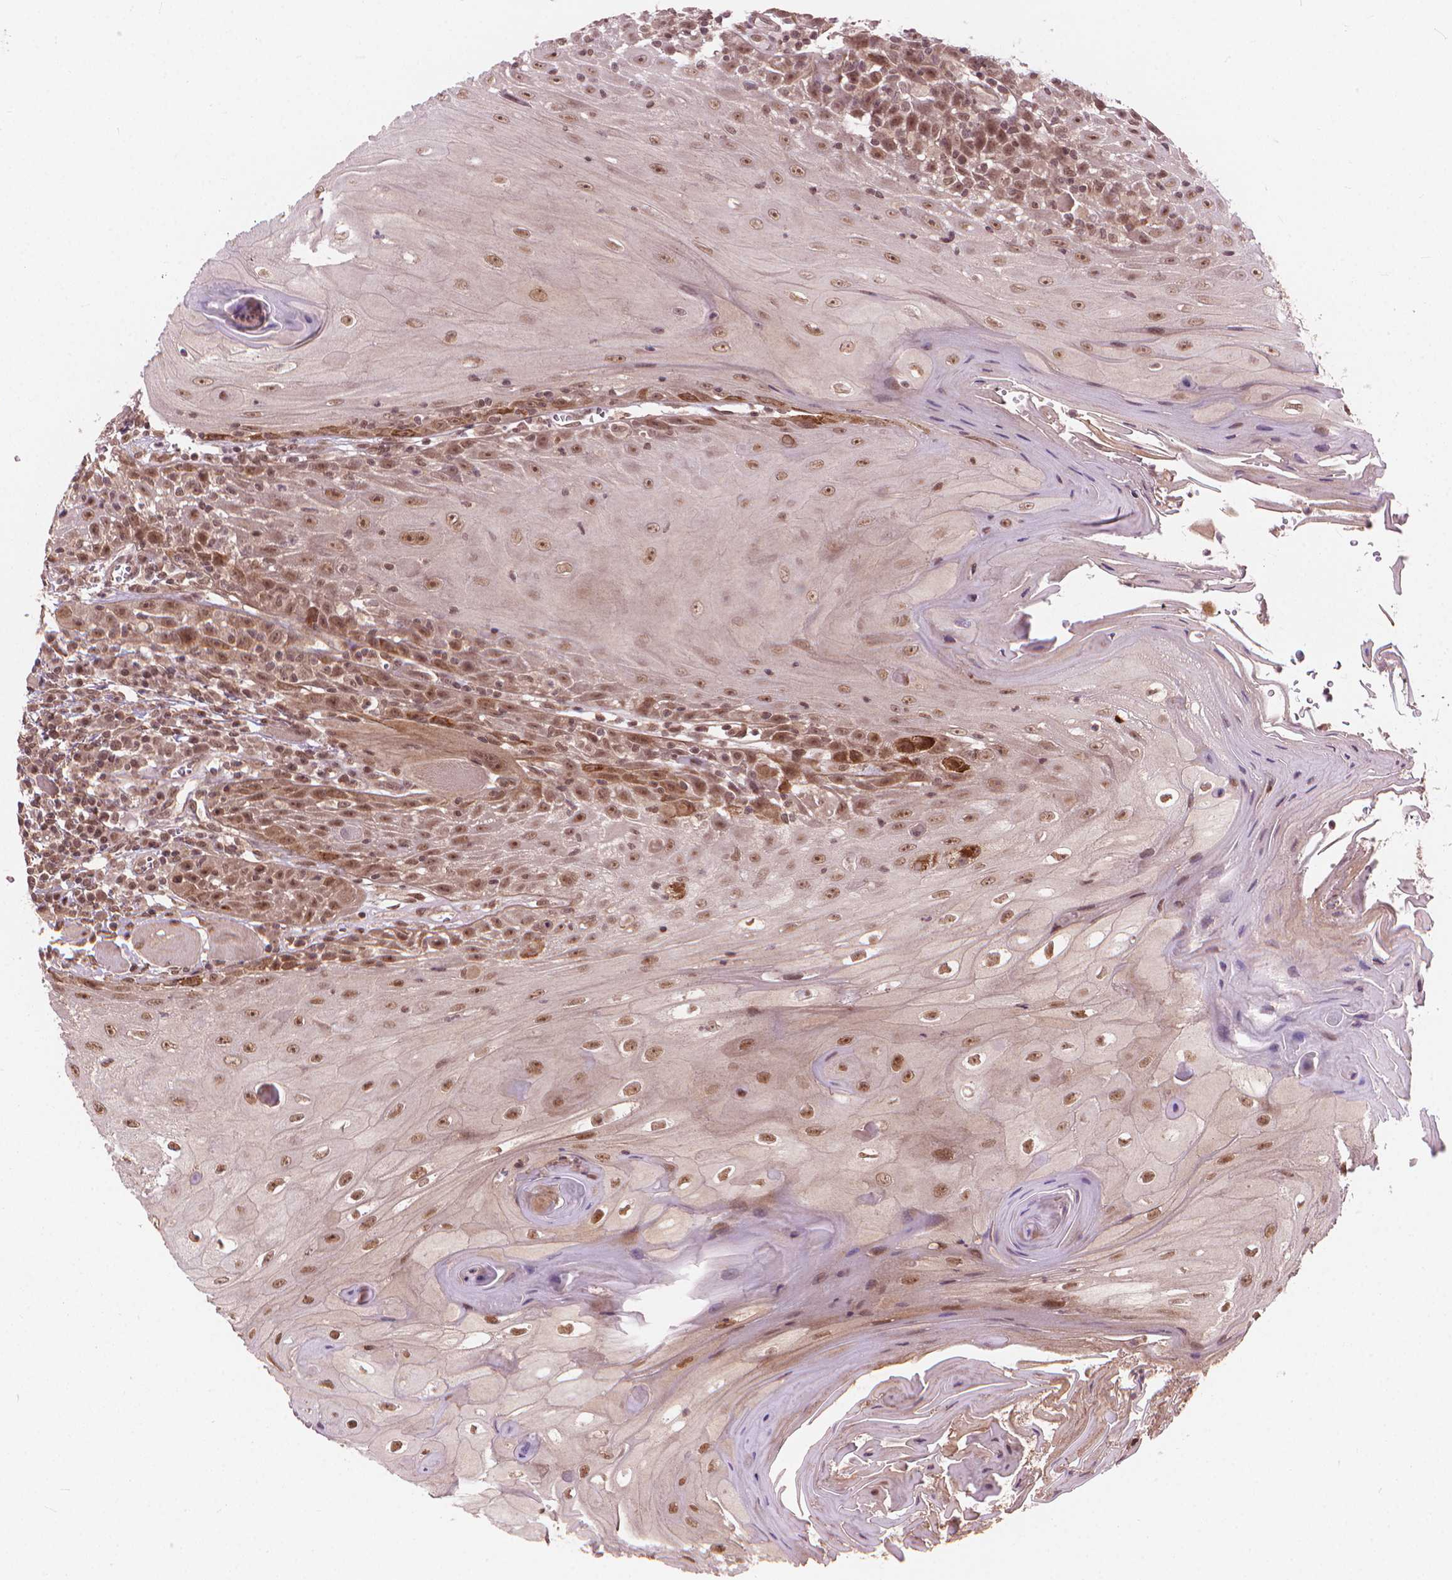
{"staining": {"intensity": "moderate", "quantity": ">75%", "location": "nuclear"}, "tissue": "head and neck cancer", "cell_type": "Tumor cells", "image_type": "cancer", "snomed": [{"axis": "morphology", "description": "Normal tissue, NOS"}, {"axis": "morphology", "description": "Squamous cell carcinoma, NOS"}, {"axis": "topography", "description": "Oral tissue"}, {"axis": "topography", "description": "Head-Neck"}], "caption": "Immunohistochemistry histopathology image of head and neck cancer stained for a protein (brown), which shows medium levels of moderate nuclear staining in approximately >75% of tumor cells.", "gene": "SSU72", "patient": {"sex": "male", "age": 52}}